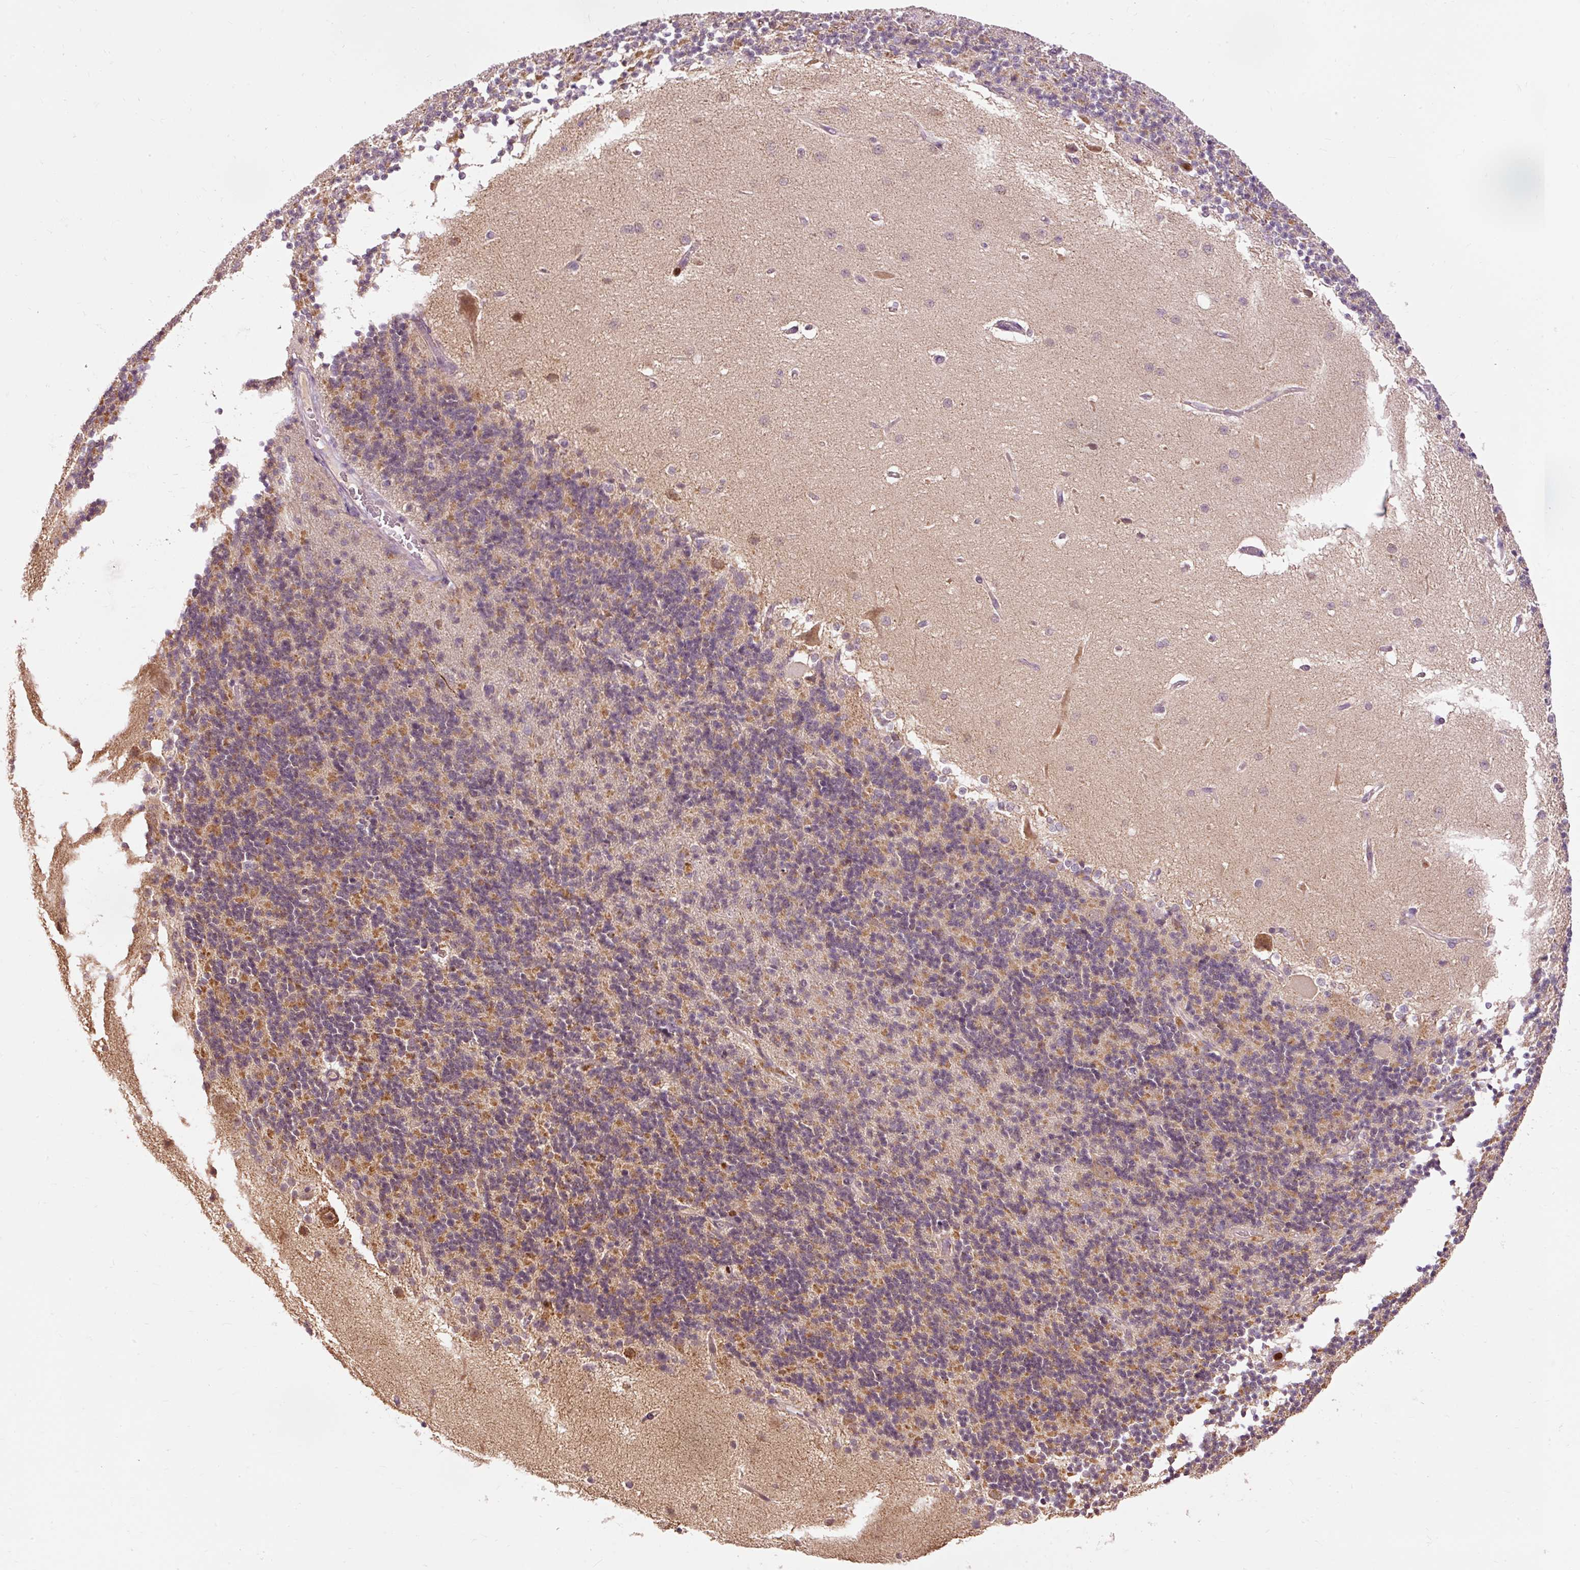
{"staining": {"intensity": "moderate", "quantity": ">75%", "location": "cytoplasmic/membranous"}, "tissue": "cerebellum", "cell_type": "Cells in granular layer", "image_type": "normal", "snomed": [{"axis": "morphology", "description": "Normal tissue, NOS"}, {"axis": "topography", "description": "Cerebellum"}], "caption": "High-power microscopy captured an immunohistochemistry (IHC) histopathology image of unremarkable cerebellum, revealing moderate cytoplasmic/membranous staining in approximately >75% of cells in granular layer.", "gene": "PRDX5", "patient": {"sex": "female", "age": 29}}